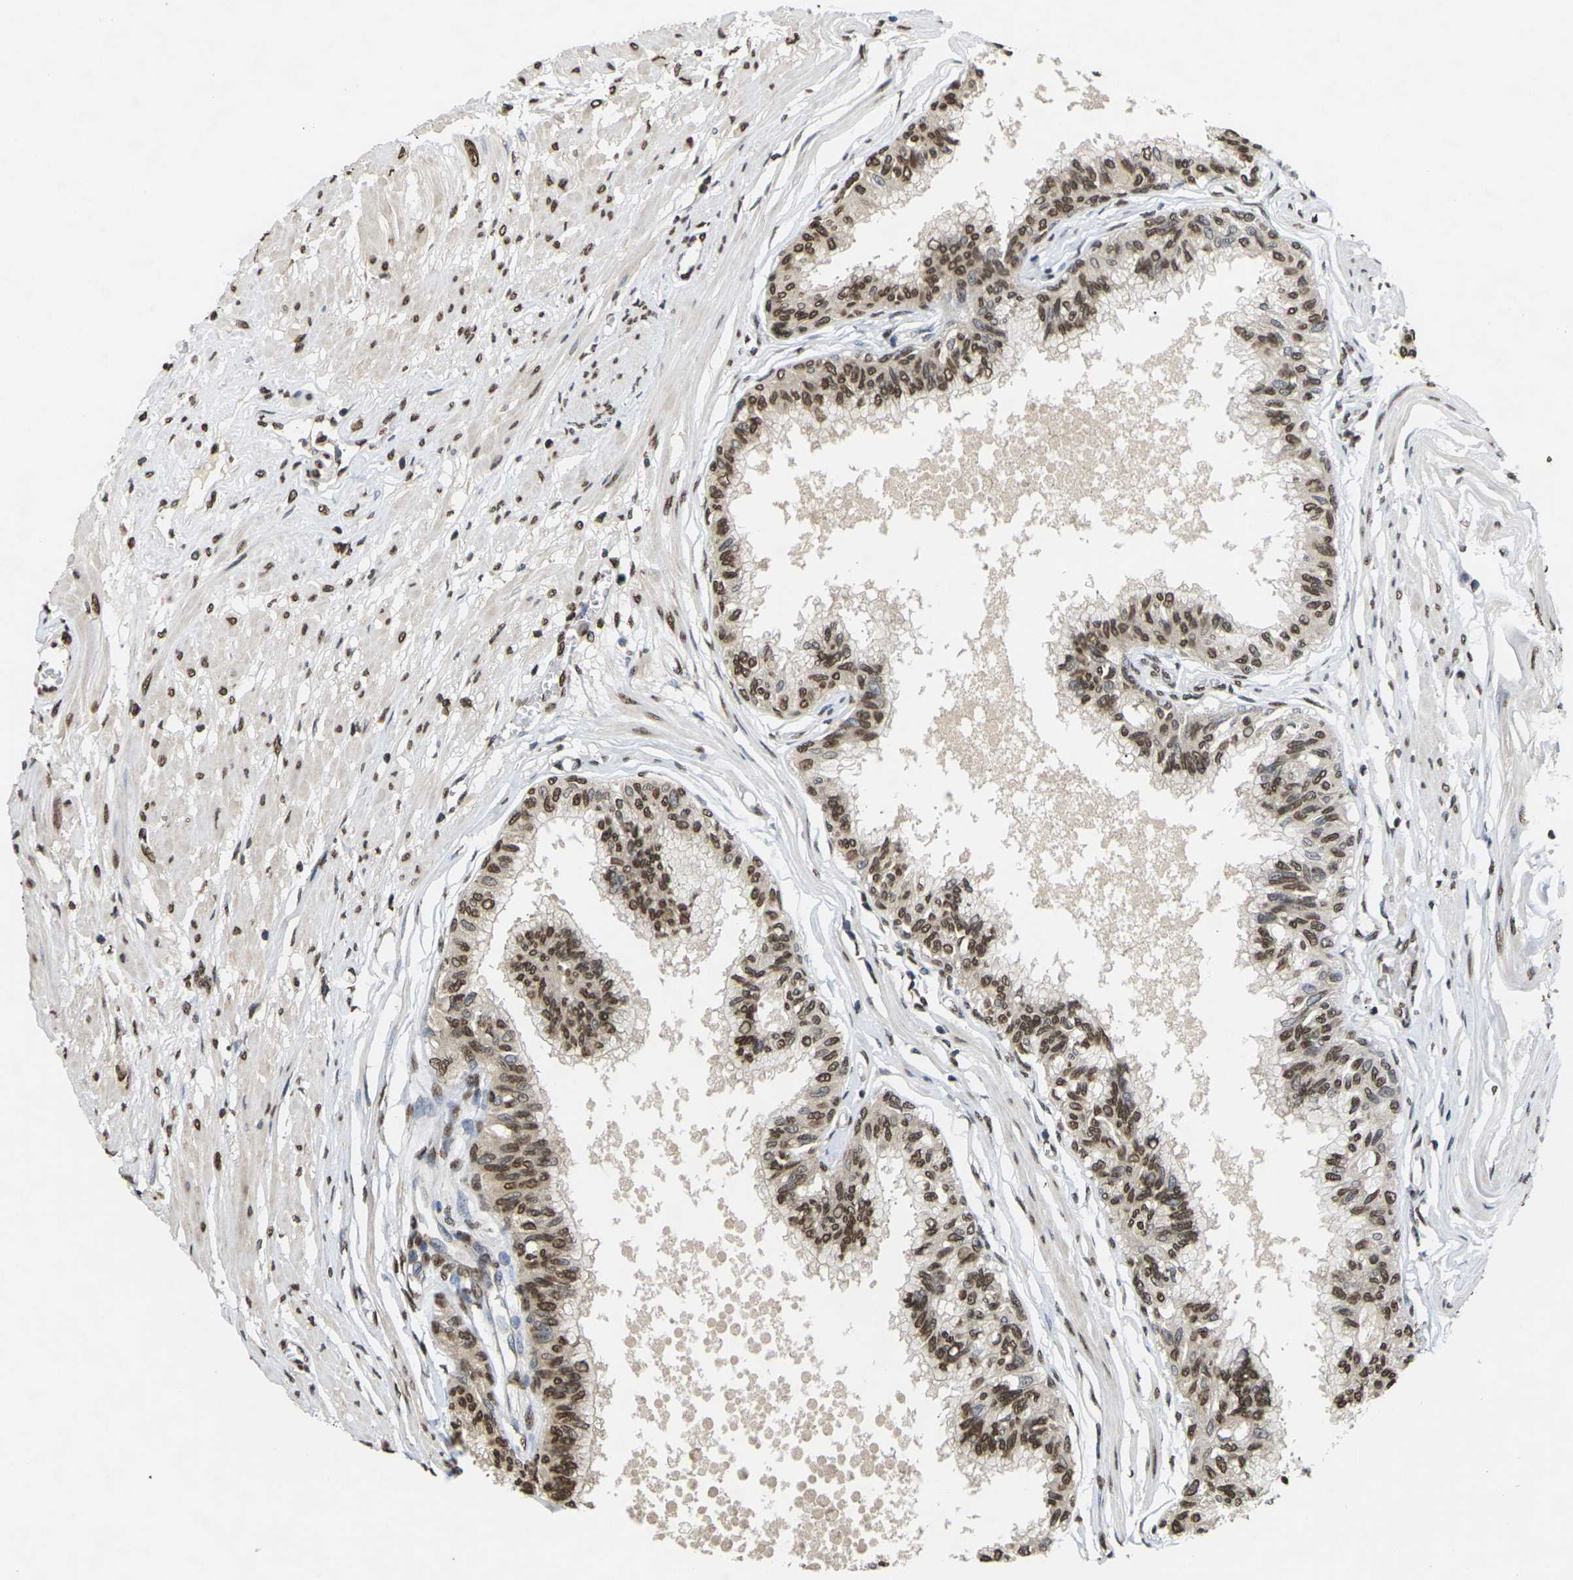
{"staining": {"intensity": "strong", "quantity": ">75%", "location": "nuclear"}, "tissue": "prostate", "cell_type": "Glandular cells", "image_type": "normal", "snomed": [{"axis": "morphology", "description": "Normal tissue, NOS"}, {"axis": "topography", "description": "Prostate"}, {"axis": "topography", "description": "Seminal veicle"}], "caption": "IHC micrograph of normal prostate: human prostate stained using IHC reveals high levels of strong protein expression localized specifically in the nuclear of glandular cells, appearing as a nuclear brown color.", "gene": "EMSY", "patient": {"sex": "male", "age": 60}}